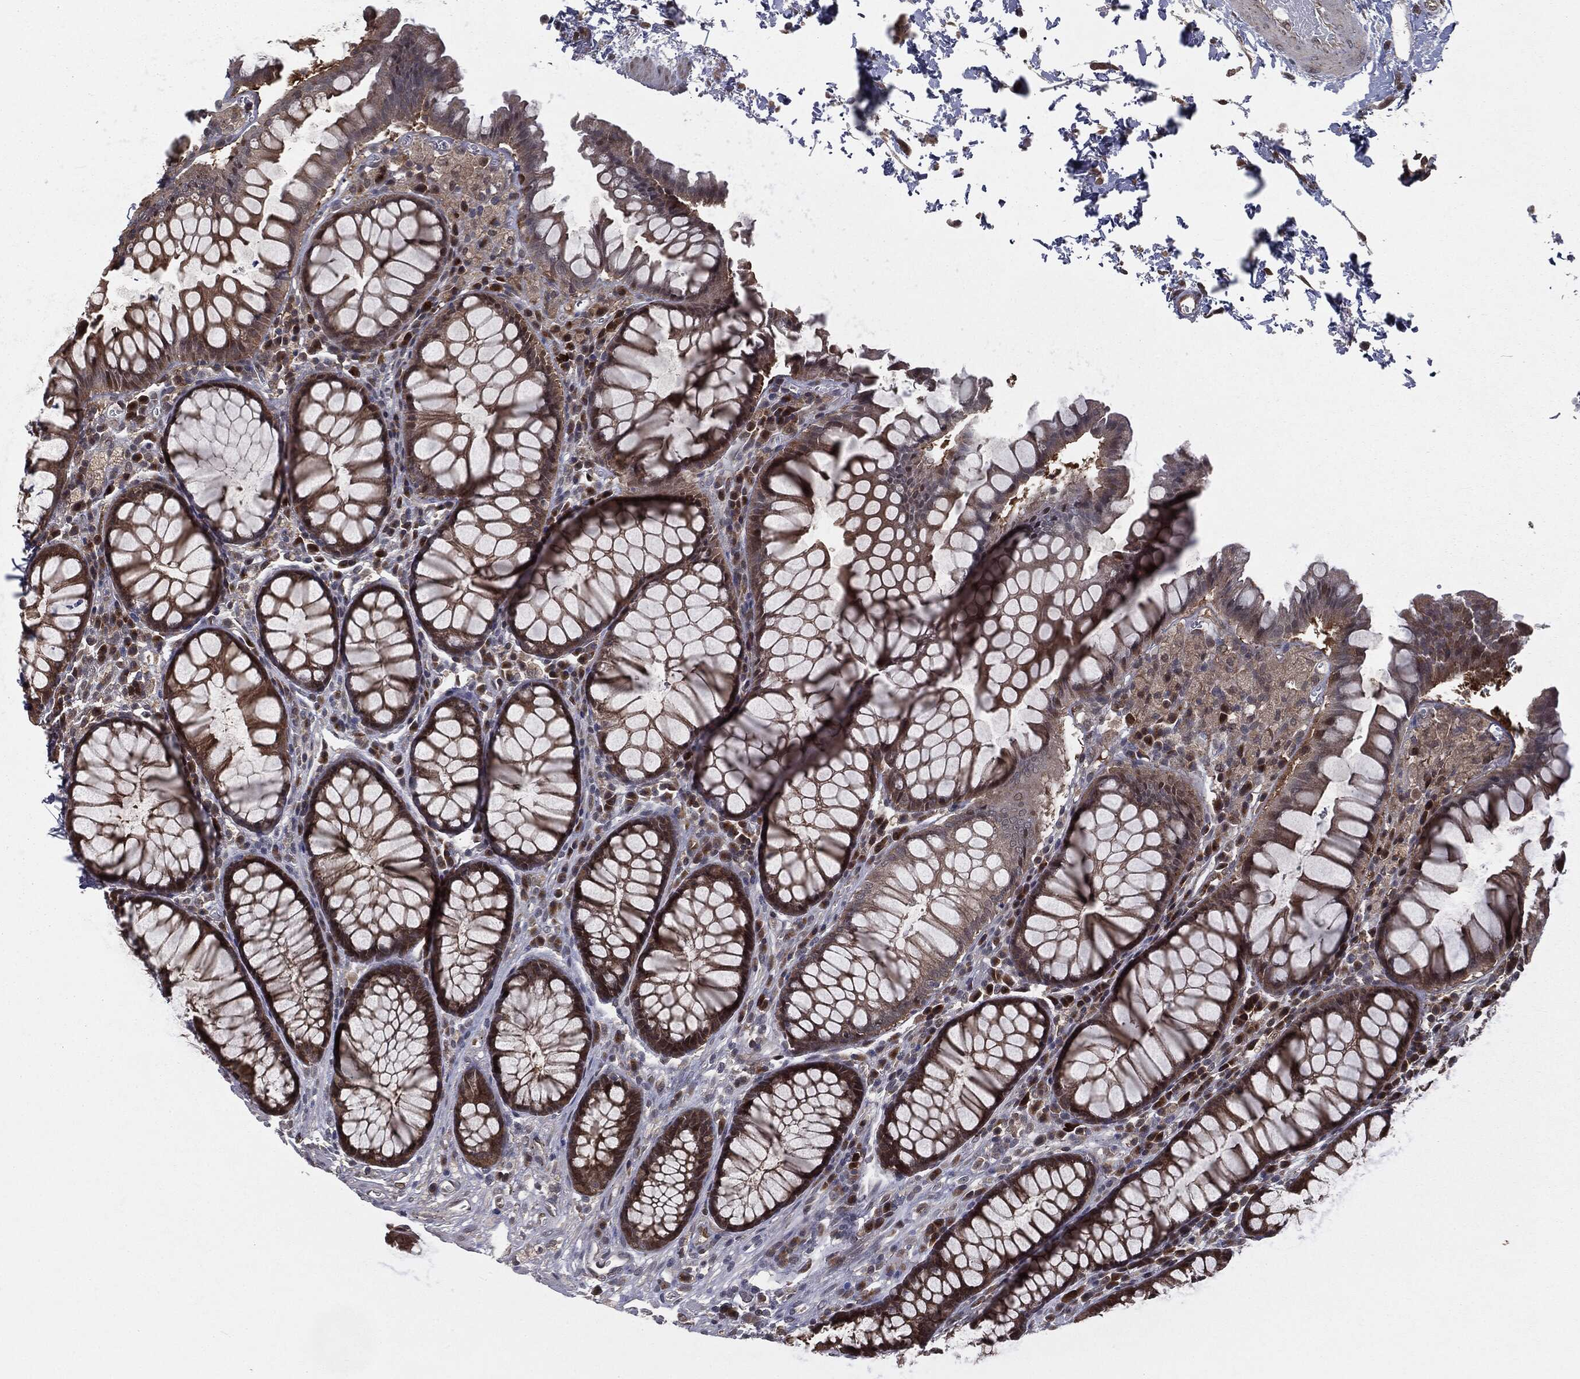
{"staining": {"intensity": "moderate", "quantity": ">75%", "location": "cytoplasmic/membranous"}, "tissue": "rectum", "cell_type": "Glandular cells", "image_type": "normal", "snomed": [{"axis": "morphology", "description": "Normal tissue, NOS"}, {"axis": "topography", "description": "Rectum"}], "caption": "Benign rectum reveals moderate cytoplasmic/membranous positivity in approximately >75% of glandular cells.", "gene": "FBXO7", "patient": {"sex": "female", "age": 68}}